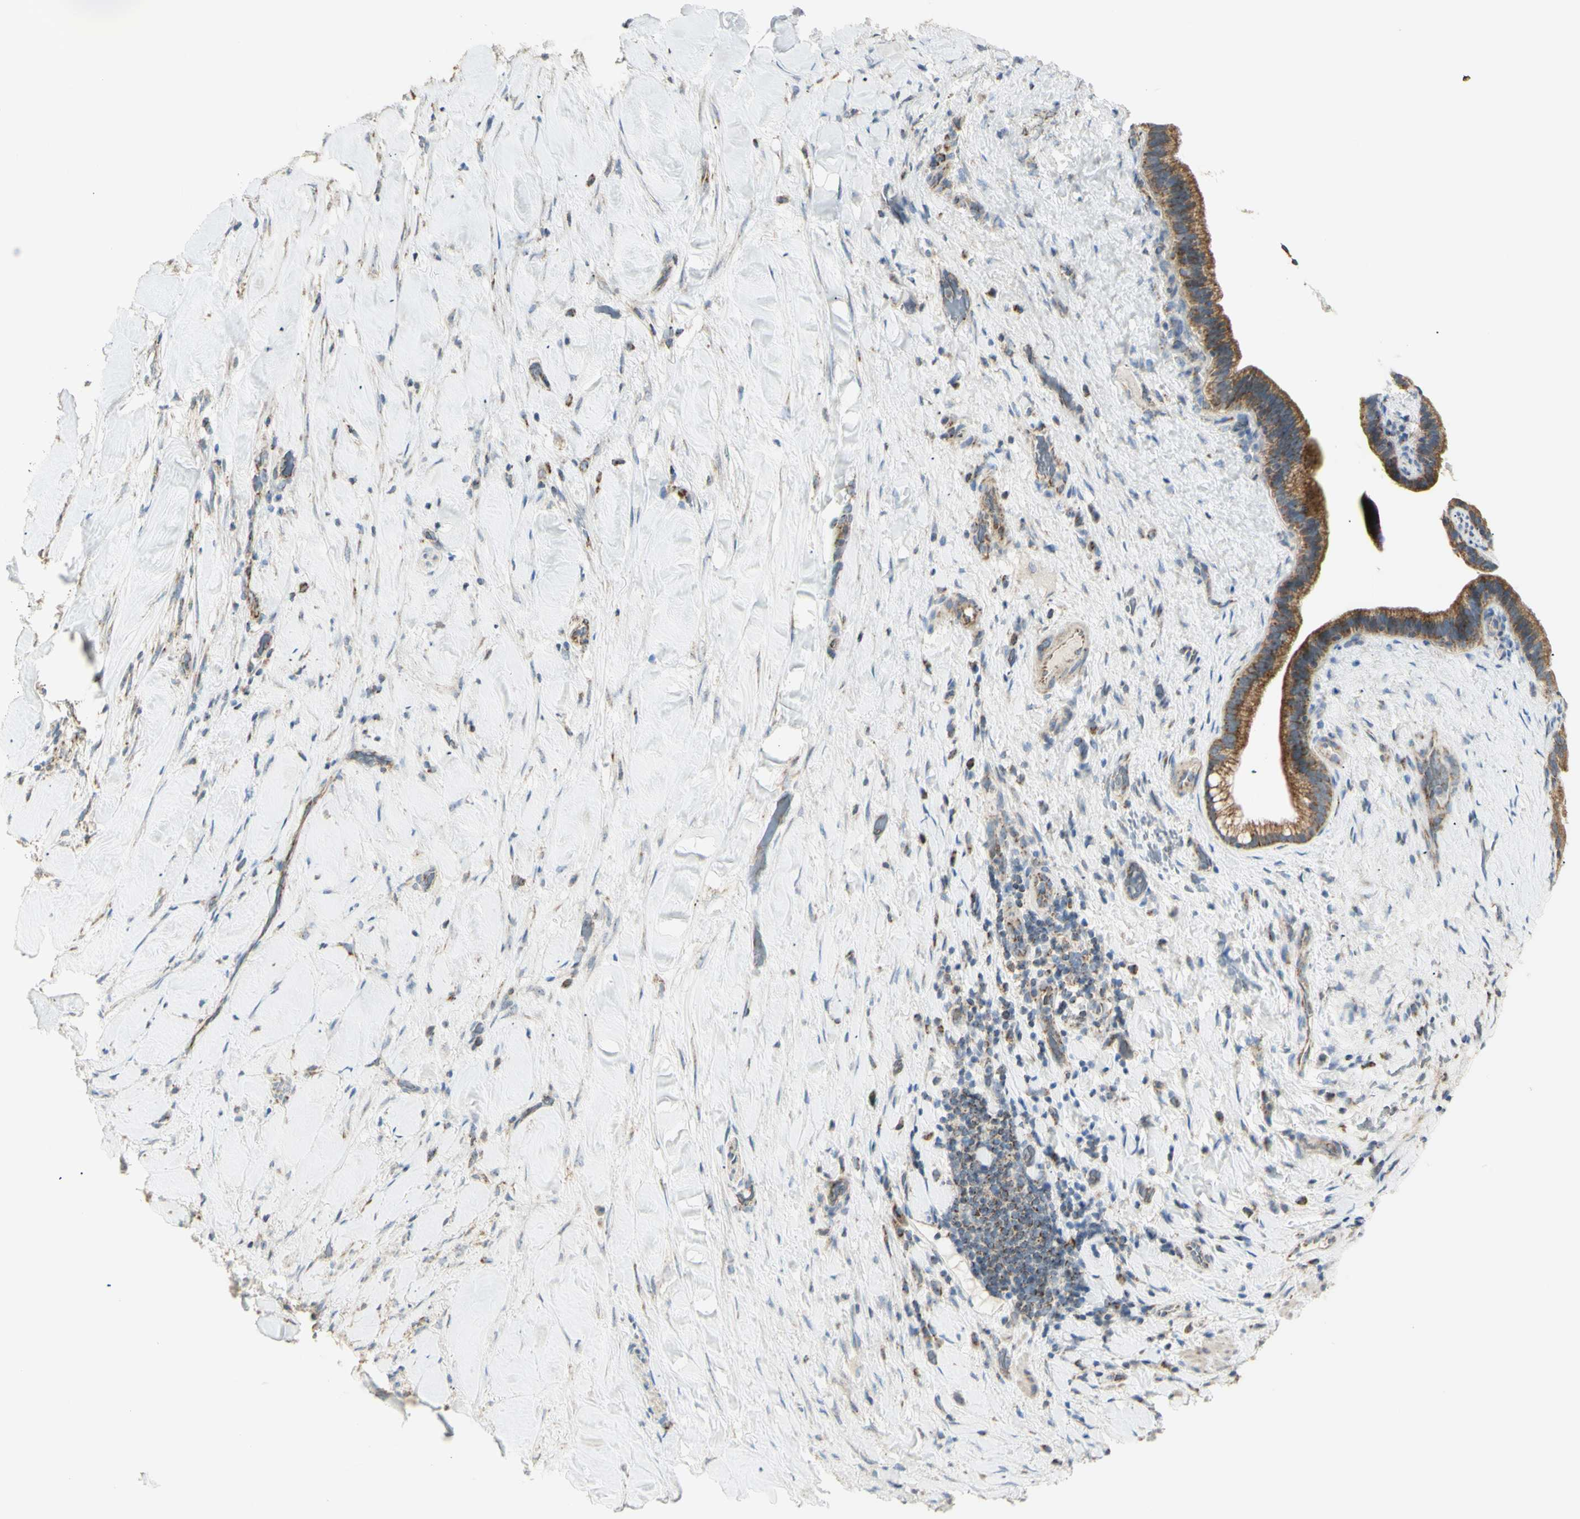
{"staining": {"intensity": "strong", "quantity": ">75%", "location": "cytoplasmic/membranous"}, "tissue": "liver cancer", "cell_type": "Tumor cells", "image_type": "cancer", "snomed": [{"axis": "morphology", "description": "Cholangiocarcinoma"}, {"axis": "topography", "description": "Liver"}], "caption": "Immunohistochemical staining of human liver cancer exhibits strong cytoplasmic/membranous protein positivity in about >75% of tumor cells.", "gene": "LETM1", "patient": {"sex": "female", "age": 67}}